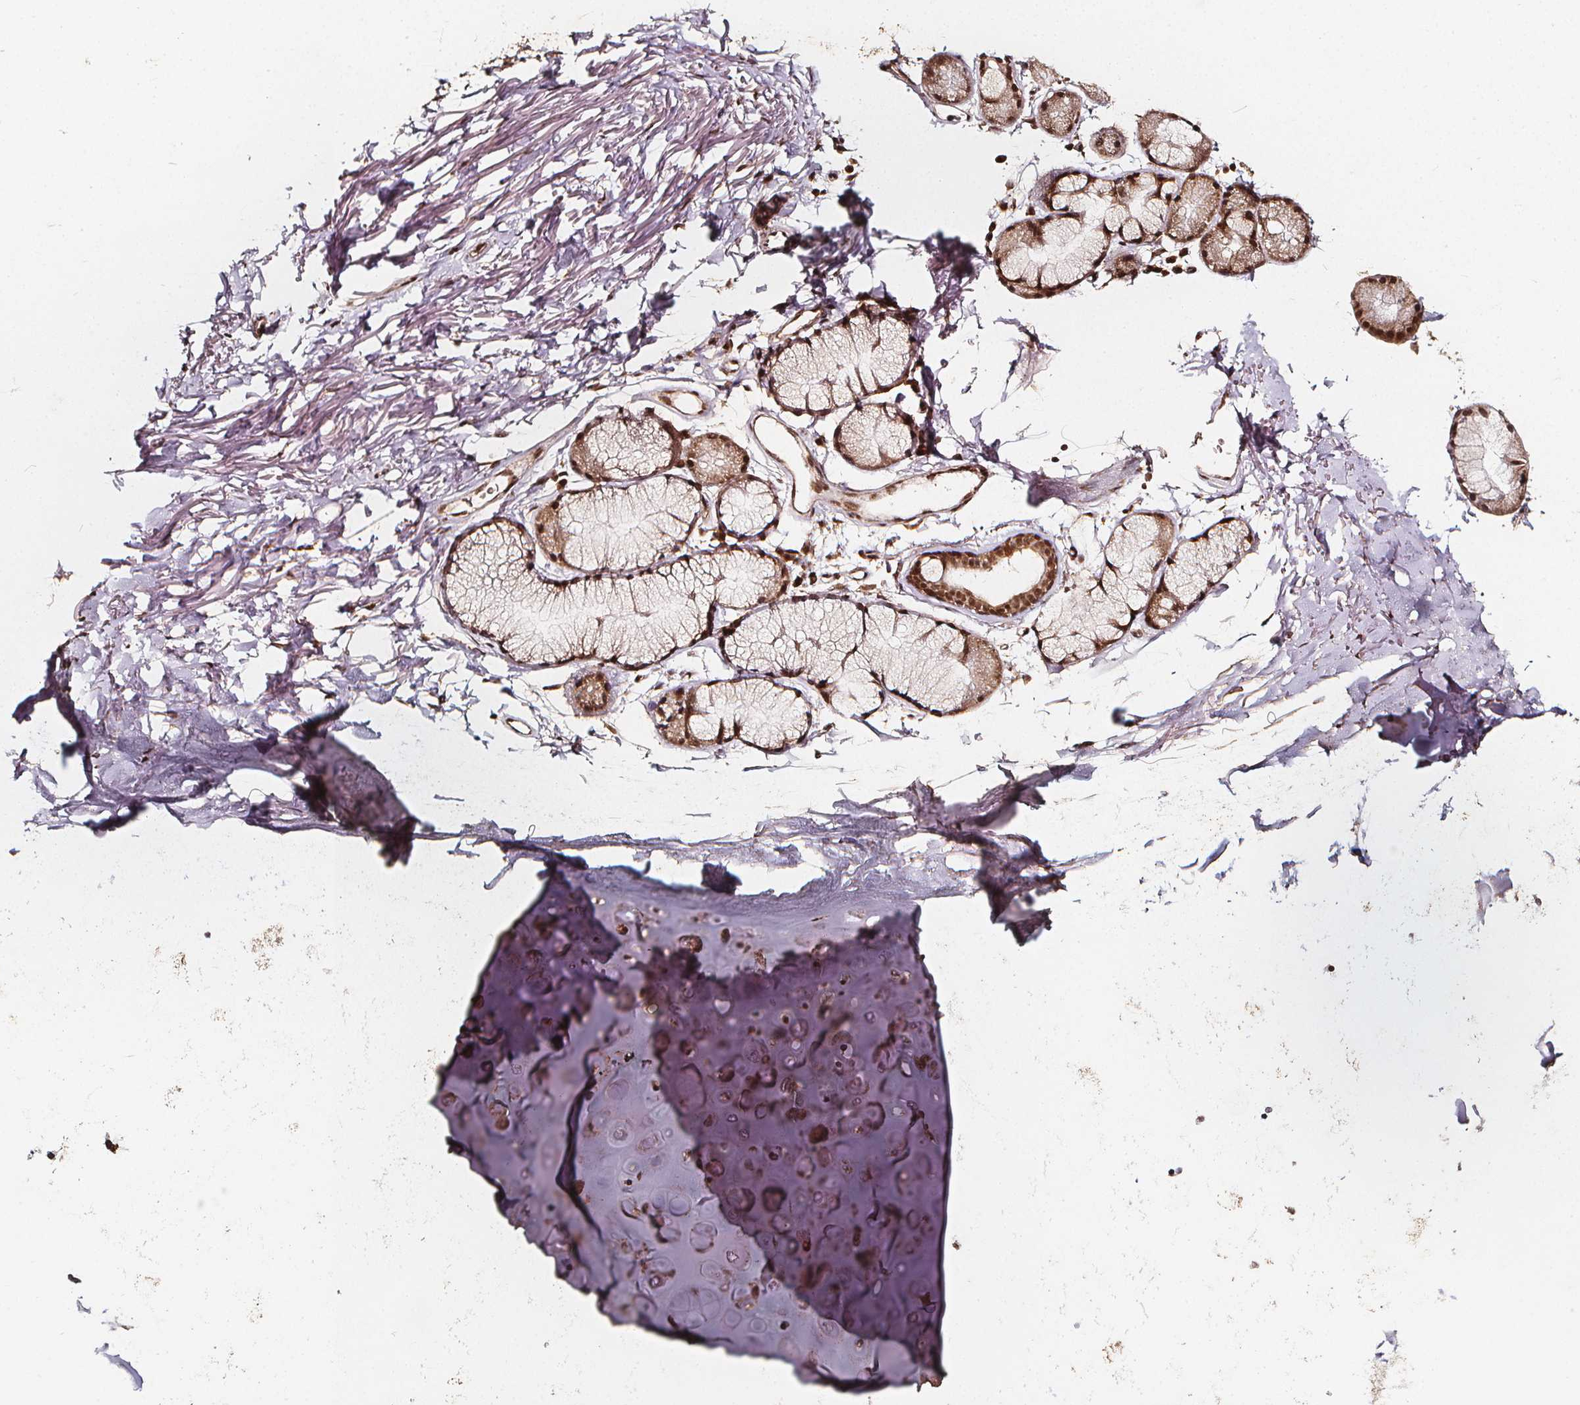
{"staining": {"intensity": "weak", "quantity": ">75%", "location": "cytoplasmic/membranous,nuclear"}, "tissue": "adipose tissue", "cell_type": "Adipocytes", "image_type": "normal", "snomed": [{"axis": "morphology", "description": "Normal tissue, NOS"}, {"axis": "topography", "description": "Cartilage tissue"}, {"axis": "topography", "description": "Bronchus"}], "caption": "Benign adipose tissue was stained to show a protein in brown. There is low levels of weak cytoplasmic/membranous,nuclear expression in approximately >75% of adipocytes. (IHC, brightfield microscopy, high magnification).", "gene": "SMN1", "patient": {"sex": "female", "age": 79}}